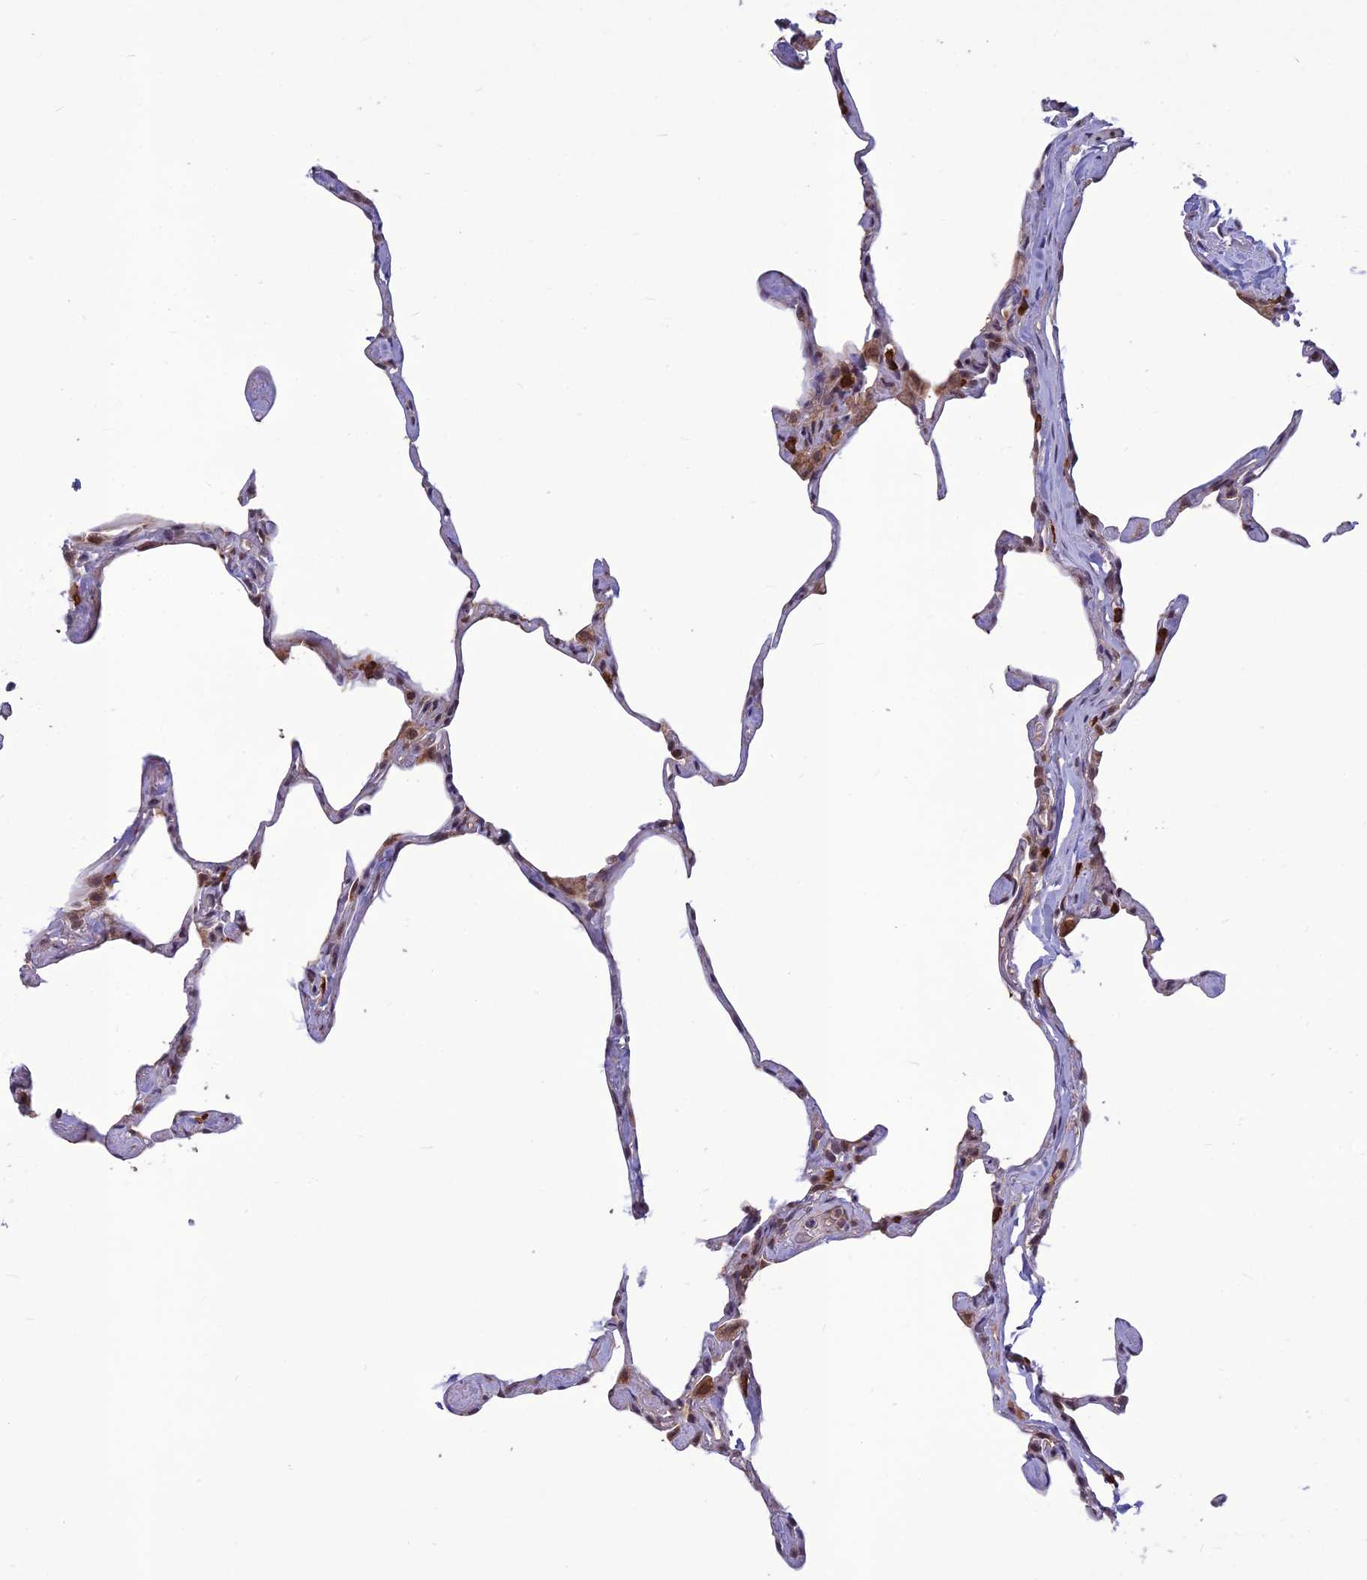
{"staining": {"intensity": "negative", "quantity": "none", "location": "none"}, "tissue": "lung", "cell_type": "Alveolar cells", "image_type": "normal", "snomed": [{"axis": "morphology", "description": "Normal tissue, NOS"}, {"axis": "topography", "description": "Lung"}], "caption": "There is no significant staining in alveolar cells of lung. The staining was performed using DAB (3,3'-diaminobenzidine) to visualize the protein expression in brown, while the nuclei were stained in blue with hematoxylin (Magnification: 20x).", "gene": "FBRS", "patient": {"sex": "male", "age": 65}}